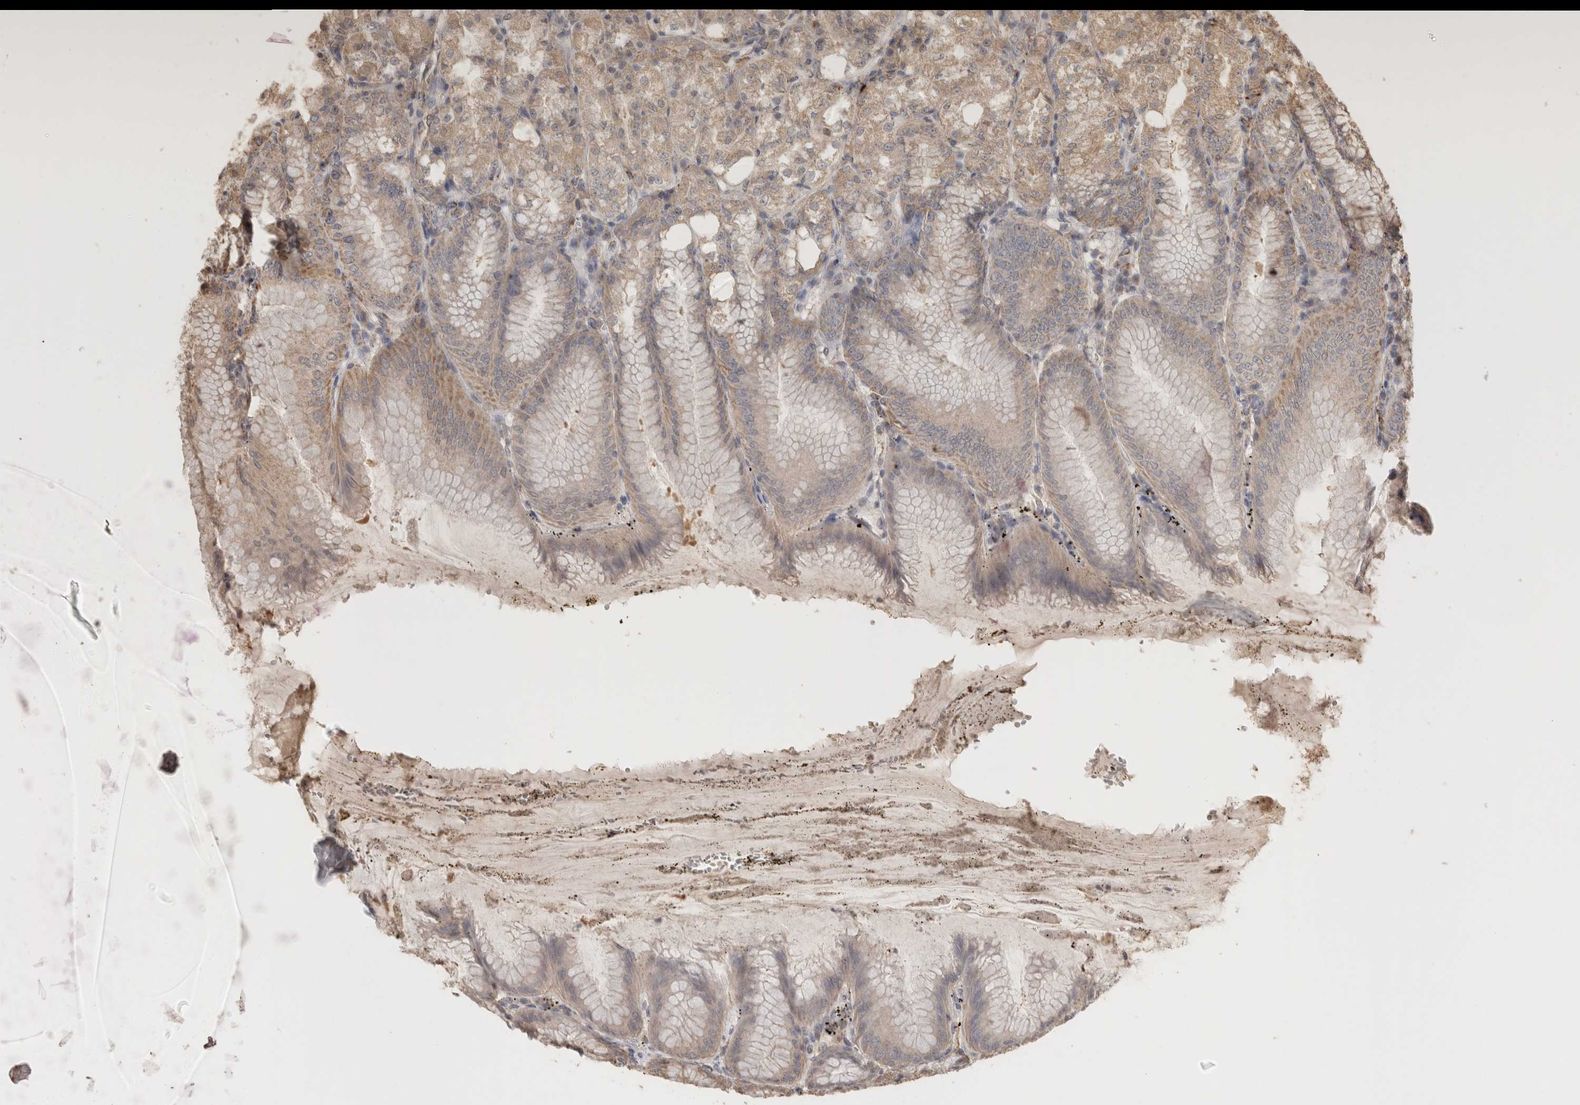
{"staining": {"intensity": "strong", "quantity": "25%-75%", "location": "cytoplasmic/membranous"}, "tissue": "stomach", "cell_type": "Glandular cells", "image_type": "normal", "snomed": [{"axis": "morphology", "description": "Normal tissue, NOS"}, {"axis": "topography", "description": "Stomach, lower"}], "caption": "A brown stain shows strong cytoplasmic/membranous staining of a protein in glandular cells of unremarkable human stomach. (Brightfield microscopy of DAB IHC at high magnification).", "gene": "BNIP3L", "patient": {"sex": "male", "age": 71}}